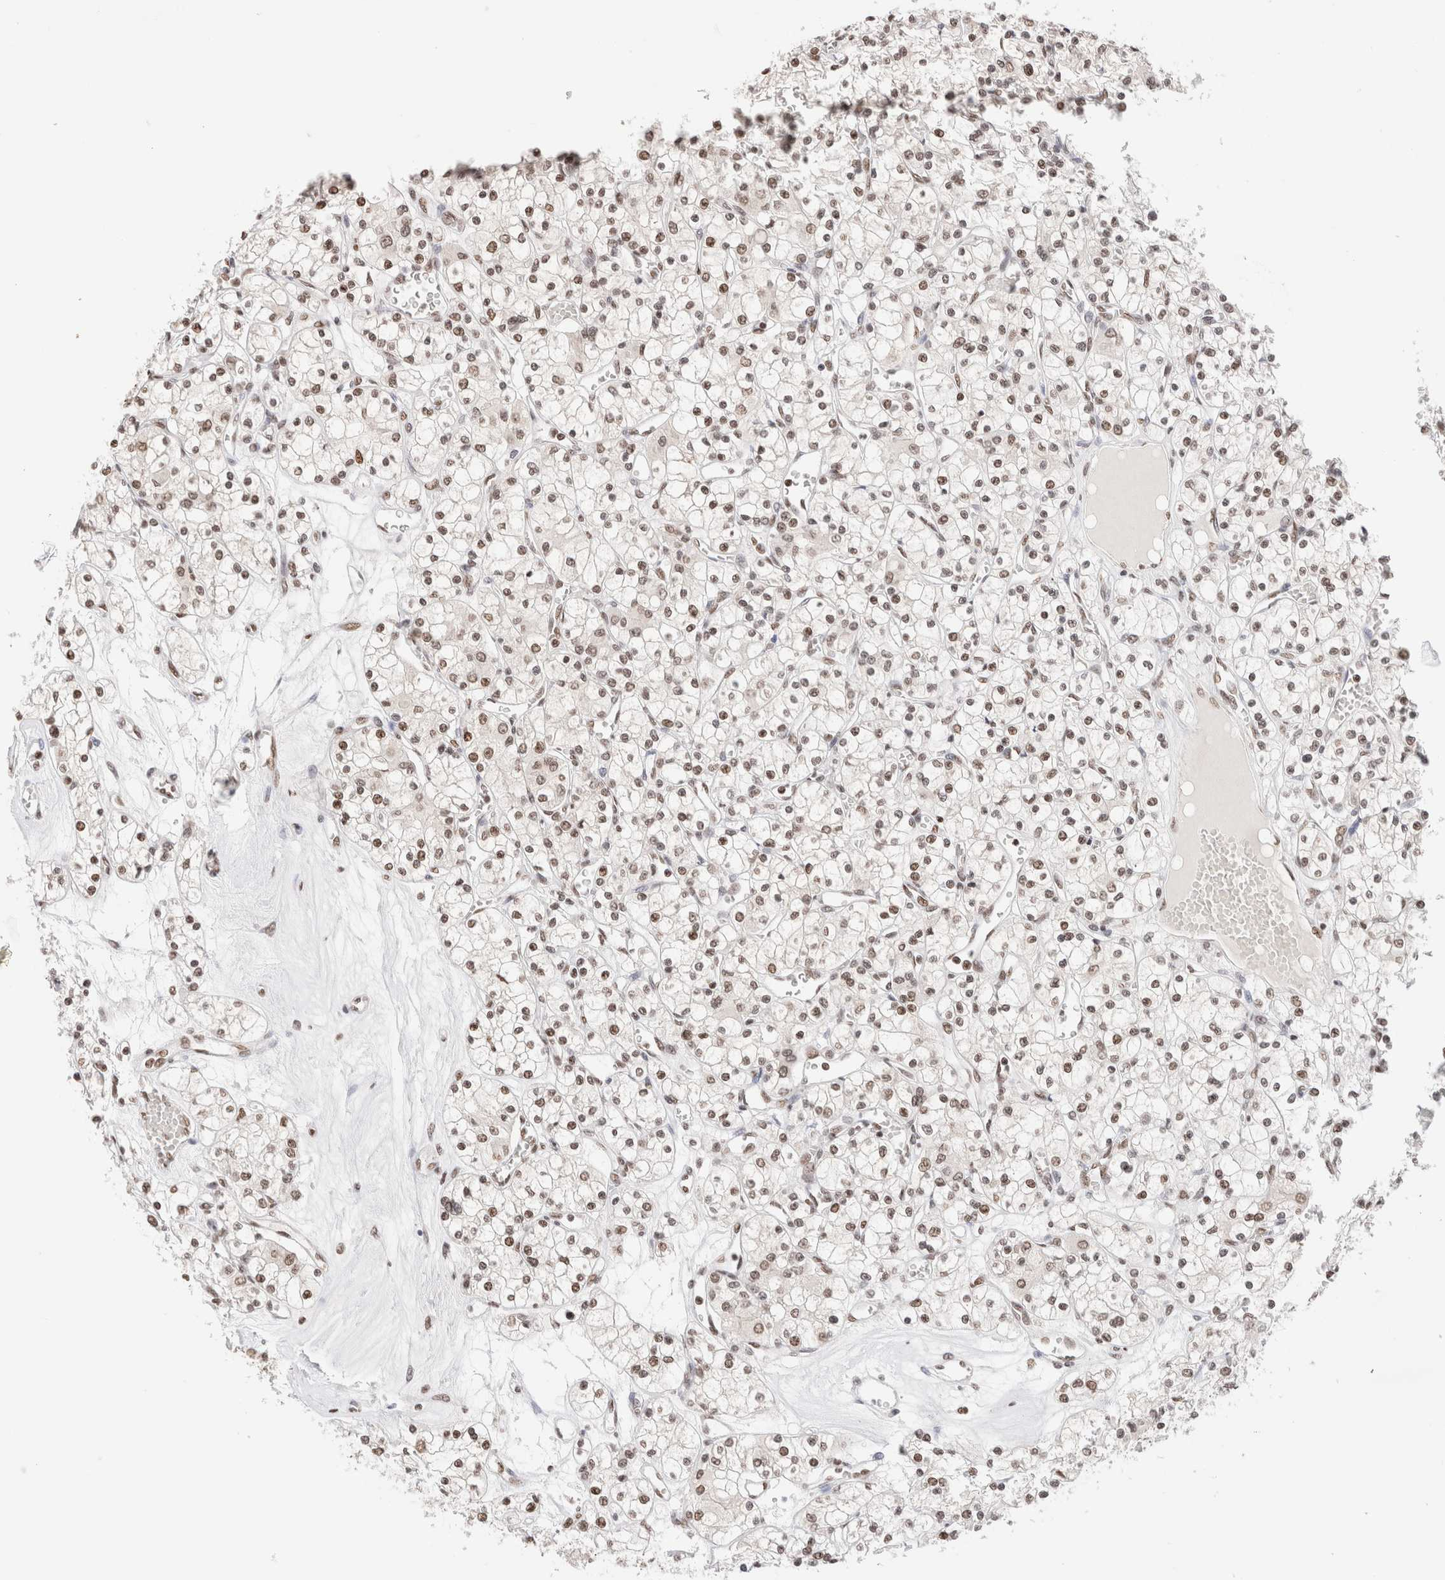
{"staining": {"intensity": "moderate", "quantity": ">75%", "location": "nuclear"}, "tissue": "renal cancer", "cell_type": "Tumor cells", "image_type": "cancer", "snomed": [{"axis": "morphology", "description": "Adenocarcinoma, NOS"}, {"axis": "topography", "description": "Kidney"}], "caption": "Immunohistochemical staining of renal adenocarcinoma displays medium levels of moderate nuclear protein positivity in approximately >75% of tumor cells.", "gene": "SUPT3H", "patient": {"sex": "female", "age": 59}}